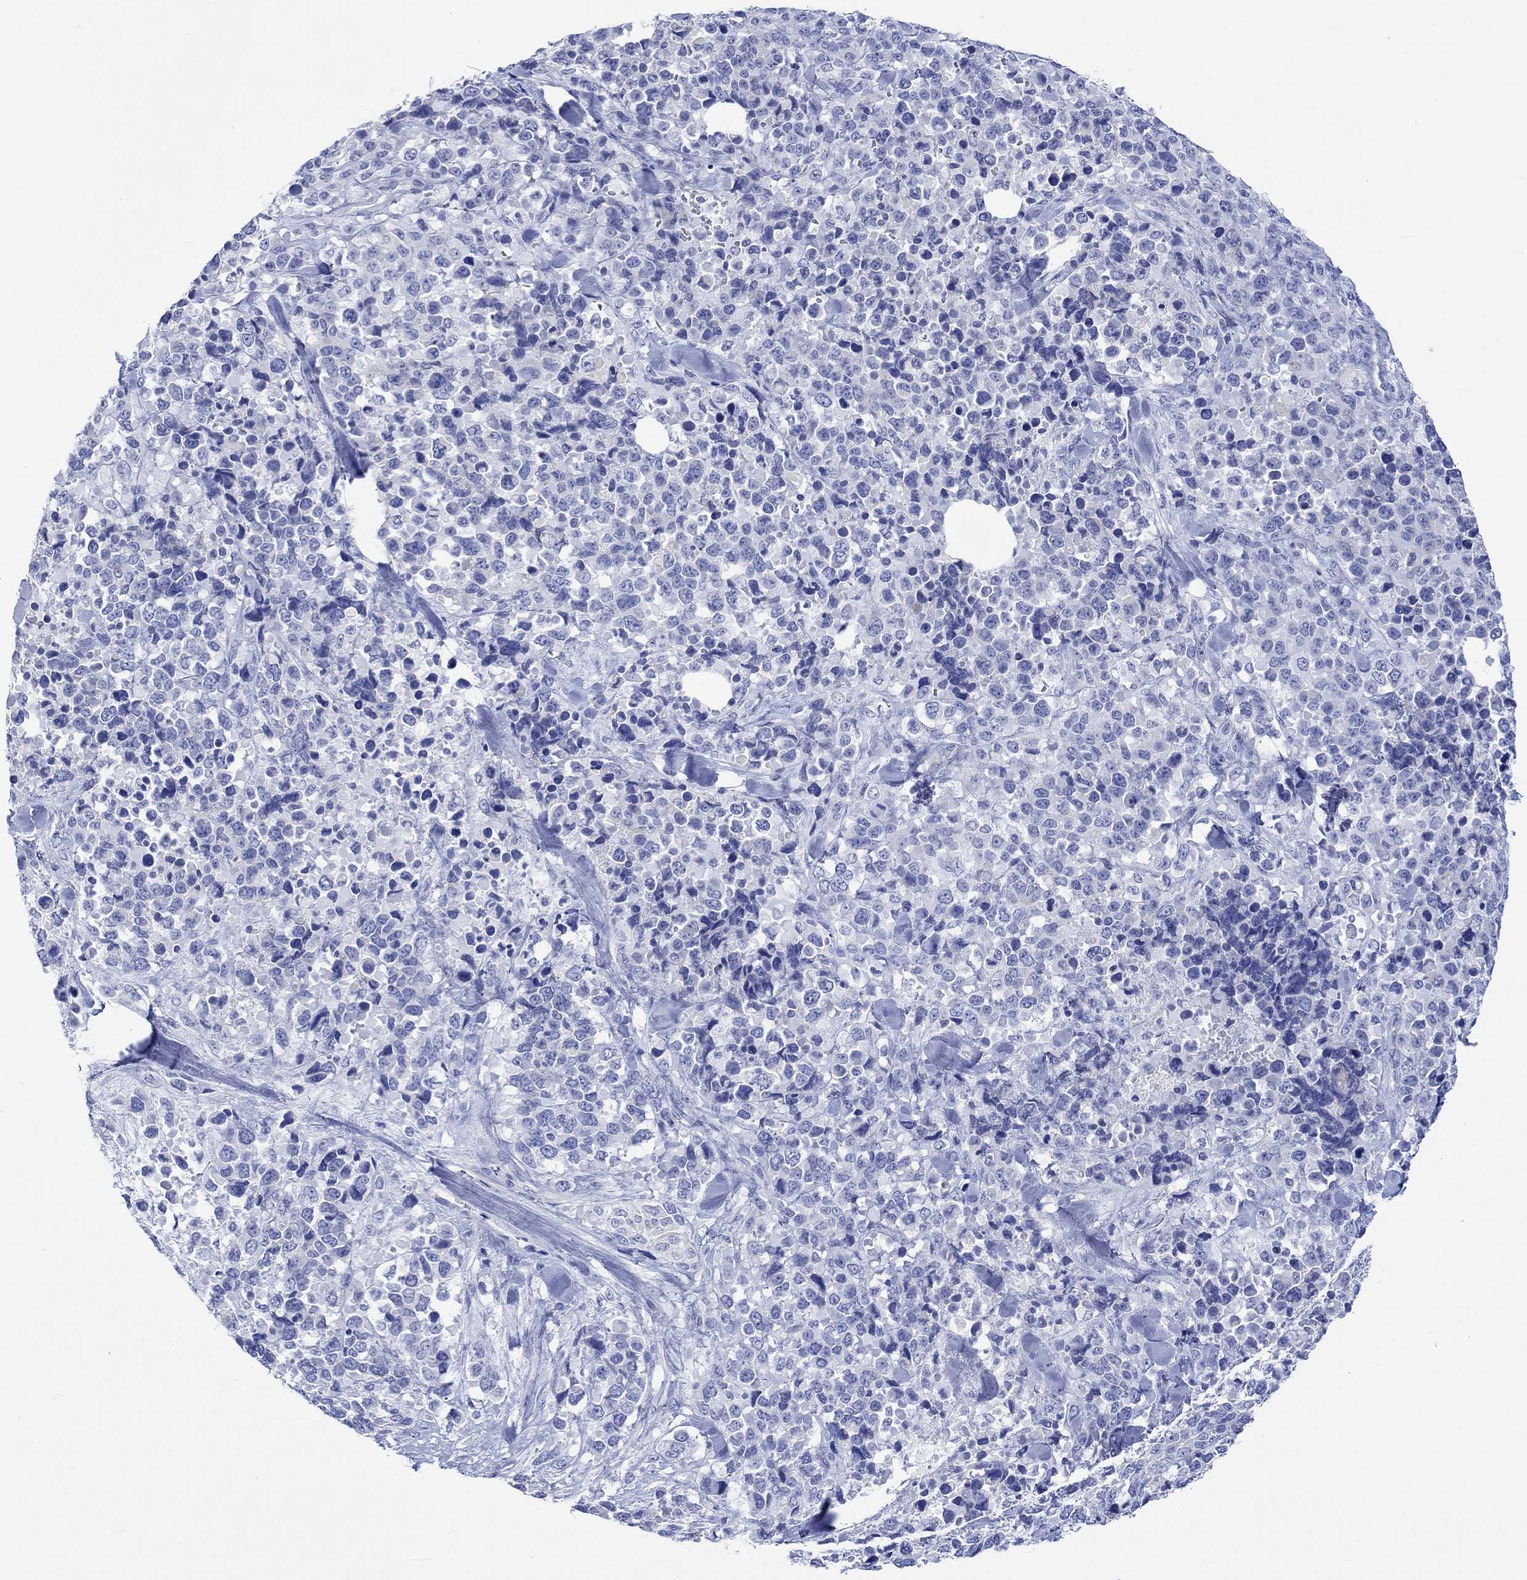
{"staining": {"intensity": "negative", "quantity": "none", "location": "none"}, "tissue": "melanoma", "cell_type": "Tumor cells", "image_type": "cancer", "snomed": [{"axis": "morphology", "description": "Malignant melanoma, Metastatic site"}, {"axis": "topography", "description": "Skin"}], "caption": "This is an immunohistochemistry (IHC) photomicrograph of human malignant melanoma (metastatic site). There is no positivity in tumor cells.", "gene": "CPLX2", "patient": {"sex": "male", "age": 84}}